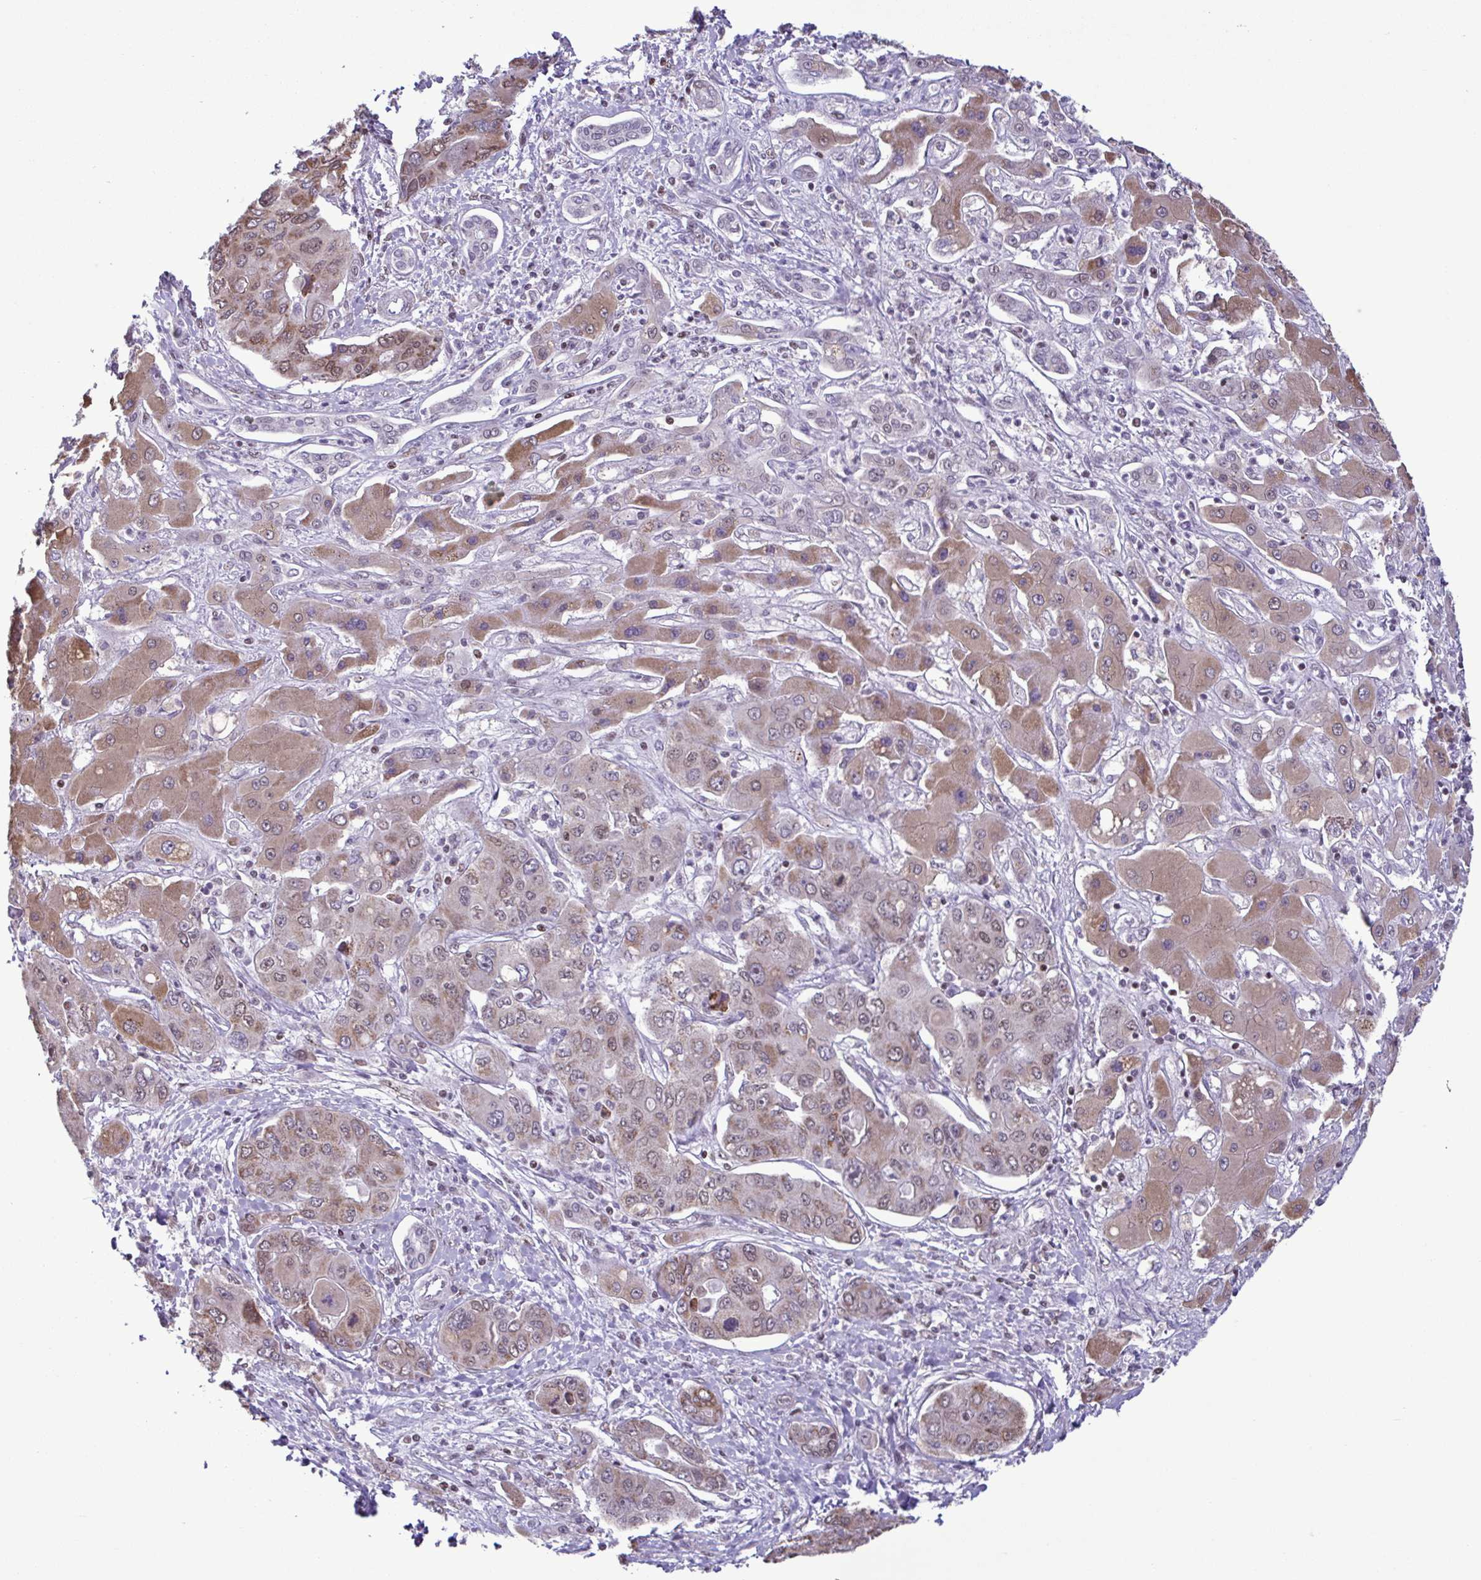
{"staining": {"intensity": "moderate", "quantity": "25%-75%", "location": "cytoplasmic/membranous"}, "tissue": "liver cancer", "cell_type": "Tumor cells", "image_type": "cancer", "snomed": [{"axis": "morphology", "description": "Cholangiocarcinoma"}, {"axis": "topography", "description": "Liver"}], "caption": "The photomicrograph displays immunohistochemical staining of liver cancer. There is moderate cytoplasmic/membranous expression is identified in about 25%-75% of tumor cells. The staining was performed using DAB (3,3'-diaminobenzidine) to visualize the protein expression in brown, while the nuclei were stained in blue with hematoxylin (Magnification: 20x).", "gene": "TIMM21", "patient": {"sex": "male", "age": 67}}